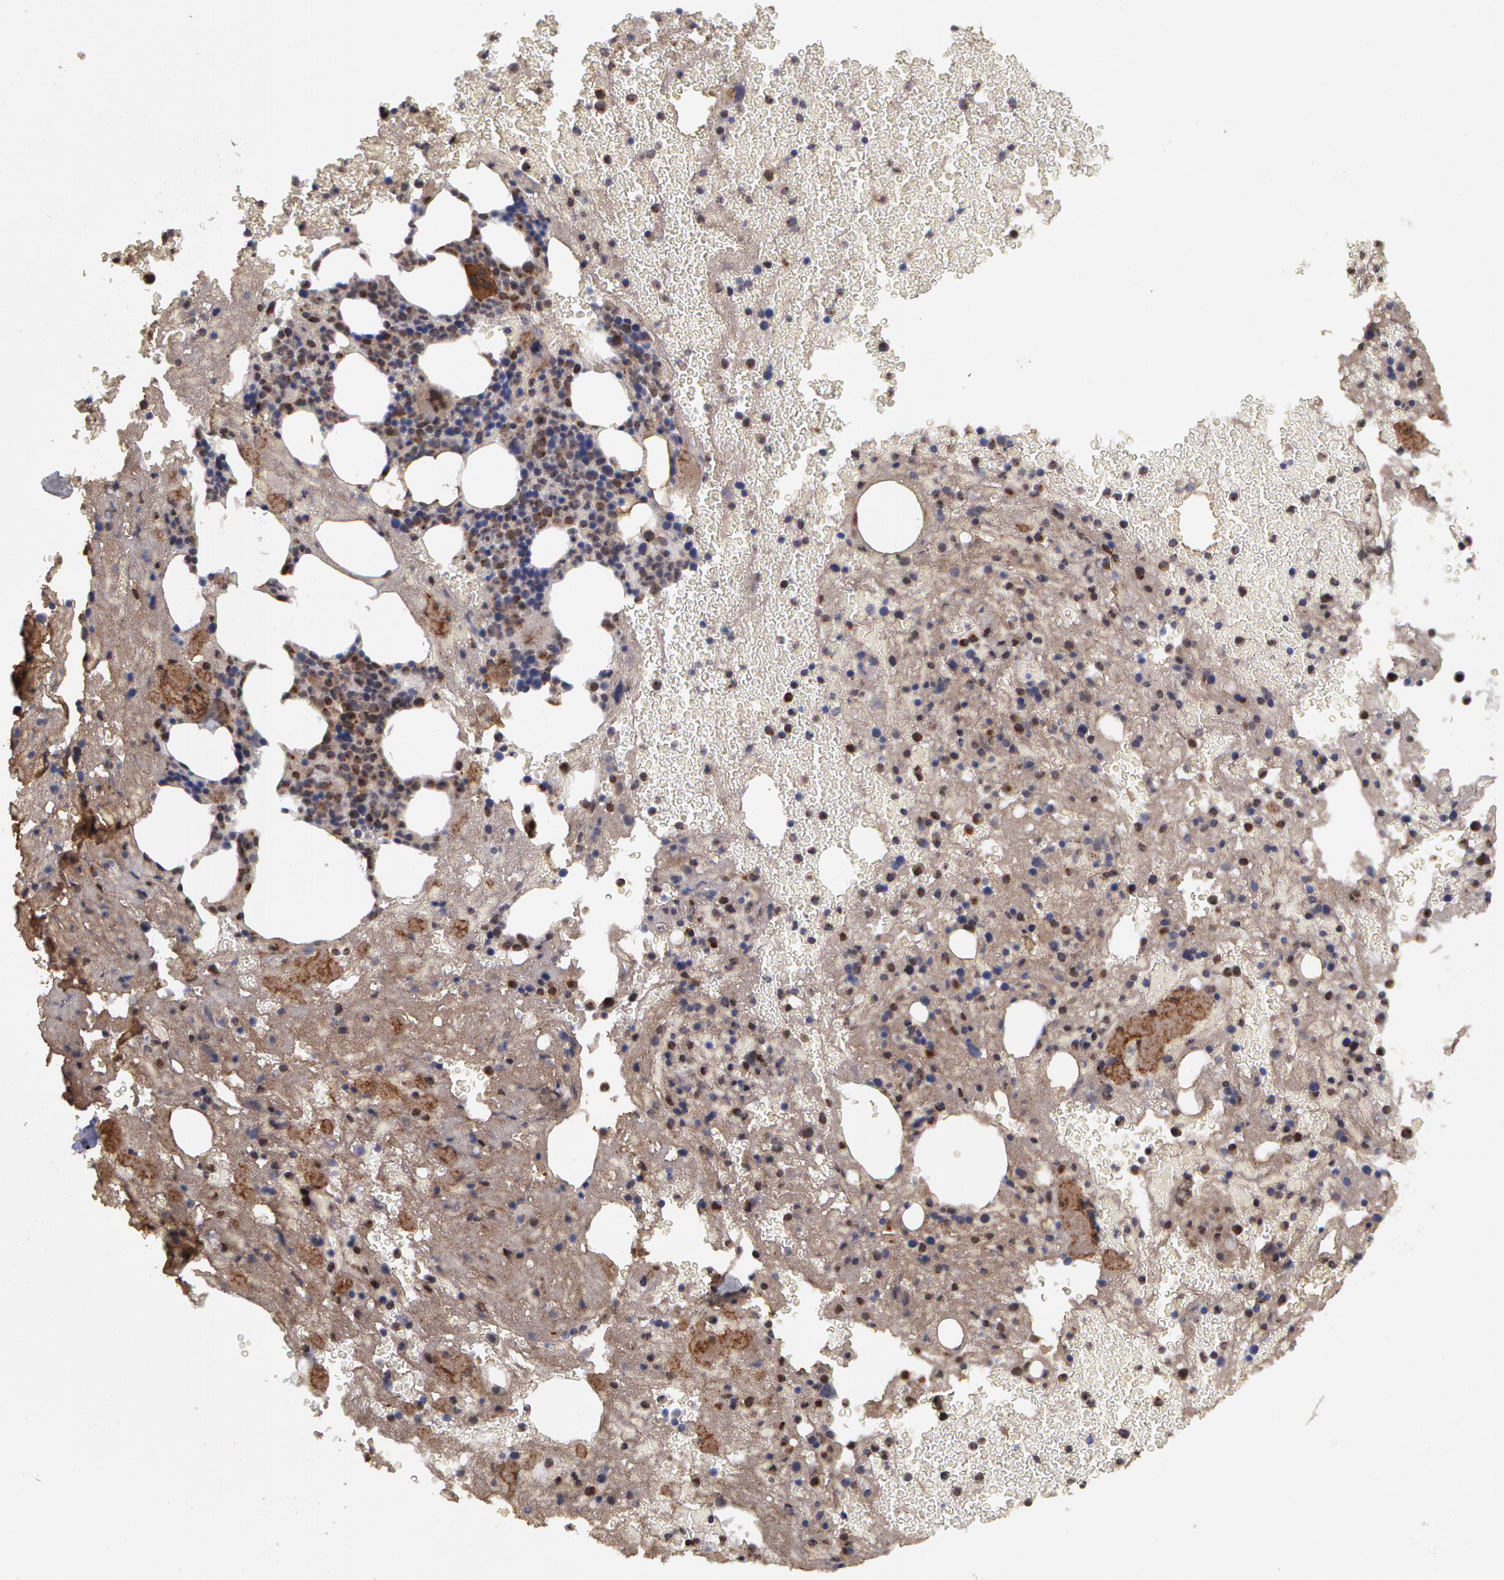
{"staining": {"intensity": "moderate", "quantity": "25%-75%", "location": "cytoplasmic/membranous"}, "tissue": "bone marrow", "cell_type": "Hematopoietic cells", "image_type": "normal", "snomed": [{"axis": "morphology", "description": "Normal tissue, NOS"}, {"axis": "topography", "description": "Bone marrow"}], "caption": "Immunohistochemical staining of benign human bone marrow displays medium levels of moderate cytoplasmic/membranous expression in approximately 25%-75% of hematopoietic cells. The staining is performed using DAB (3,3'-diaminobenzidine) brown chromogen to label protein expression. The nuclei are counter-stained blue using hematoxylin.", "gene": "STX5", "patient": {"sex": "male", "age": 75}}